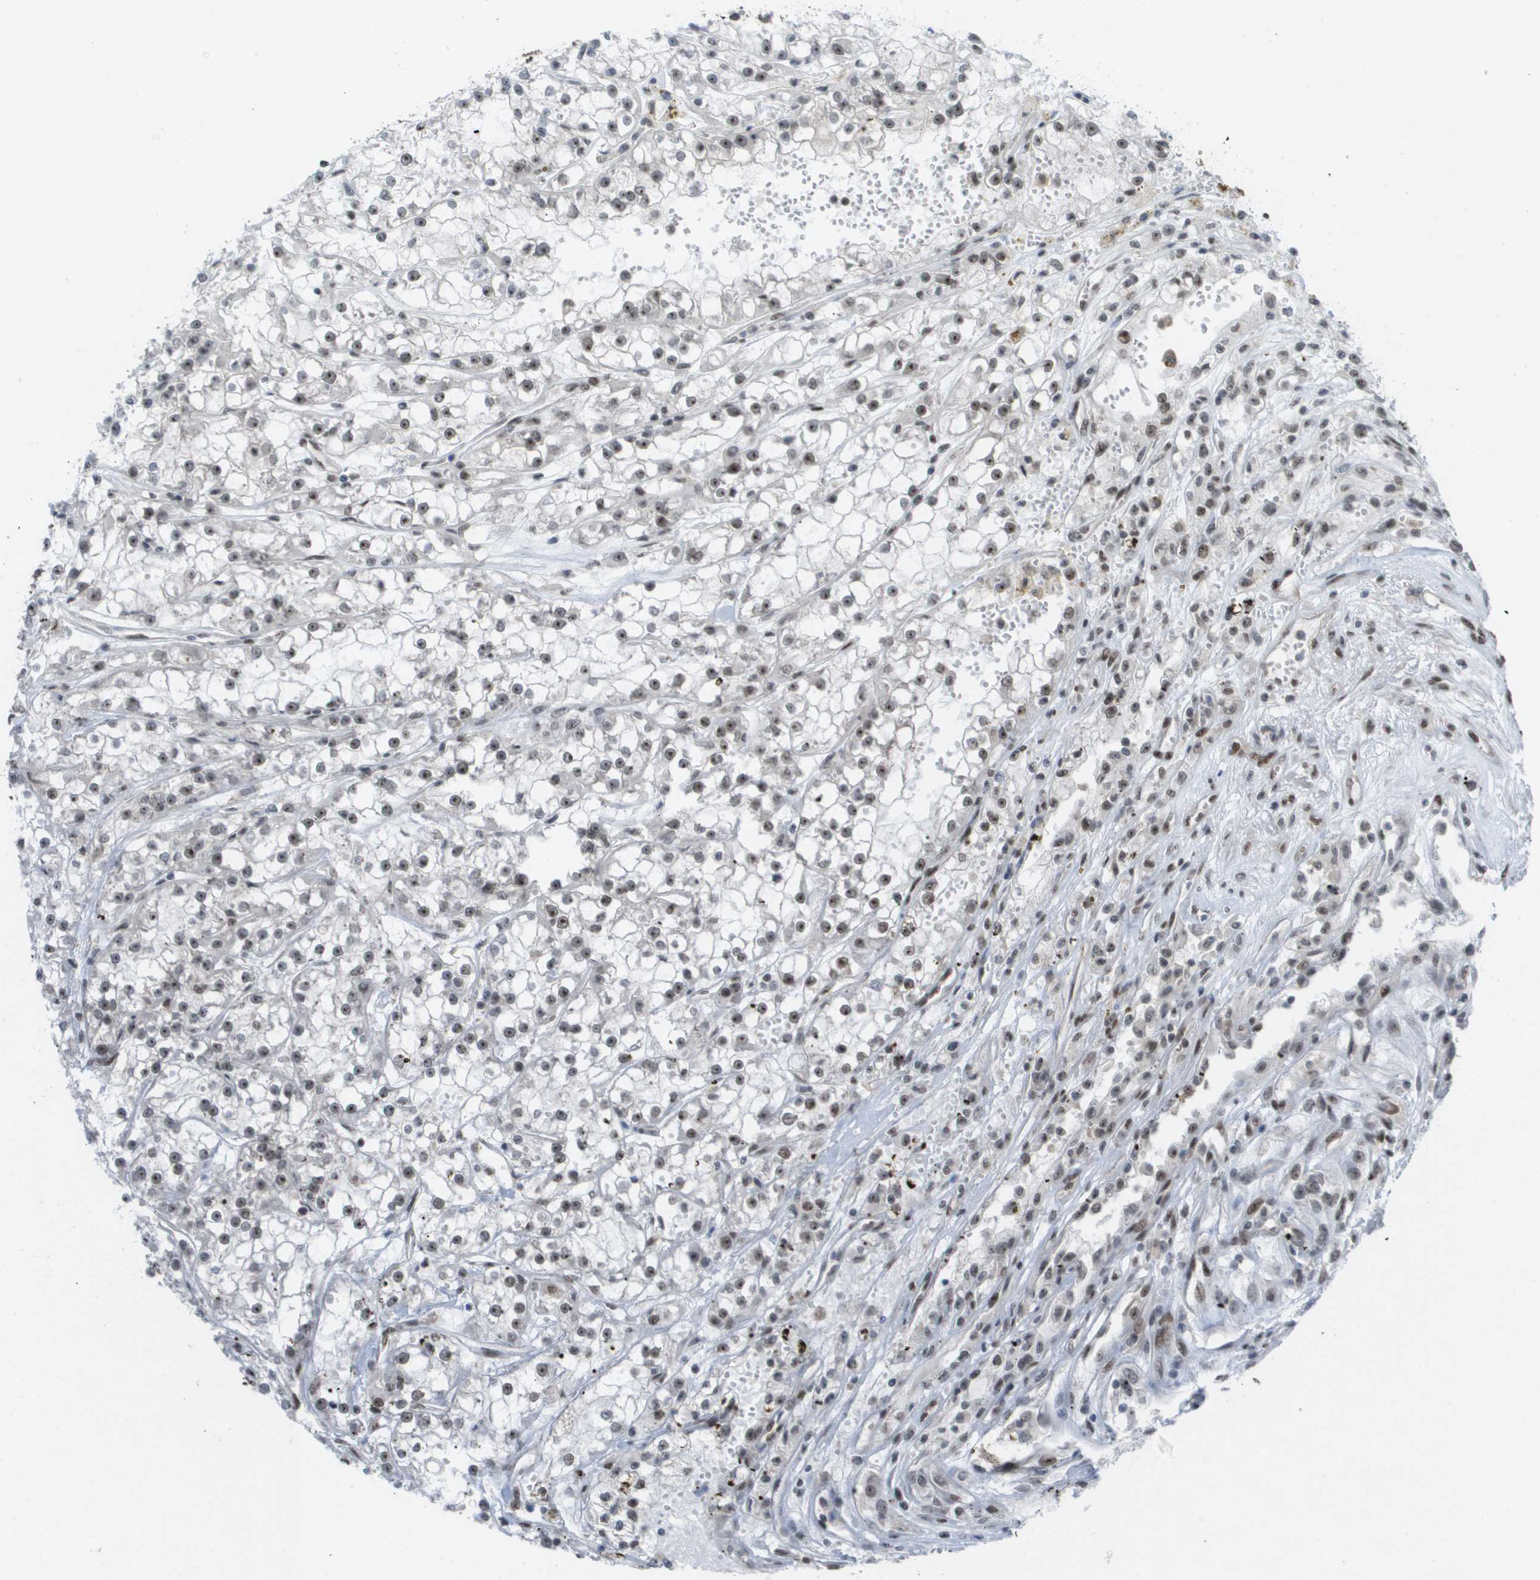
{"staining": {"intensity": "moderate", "quantity": "25%-75%", "location": "nuclear"}, "tissue": "renal cancer", "cell_type": "Tumor cells", "image_type": "cancer", "snomed": [{"axis": "morphology", "description": "Adenocarcinoma, NOS"}, {"axis": "topography", "description": "Kidney"}], "caption": "Renal cancer stained with a brown dye shows moderate nuclear positive positivity in approximately 25%-75% of tumor cells.", "gene": "CDT1", "patient": {"sex": "female", "age": 52}}